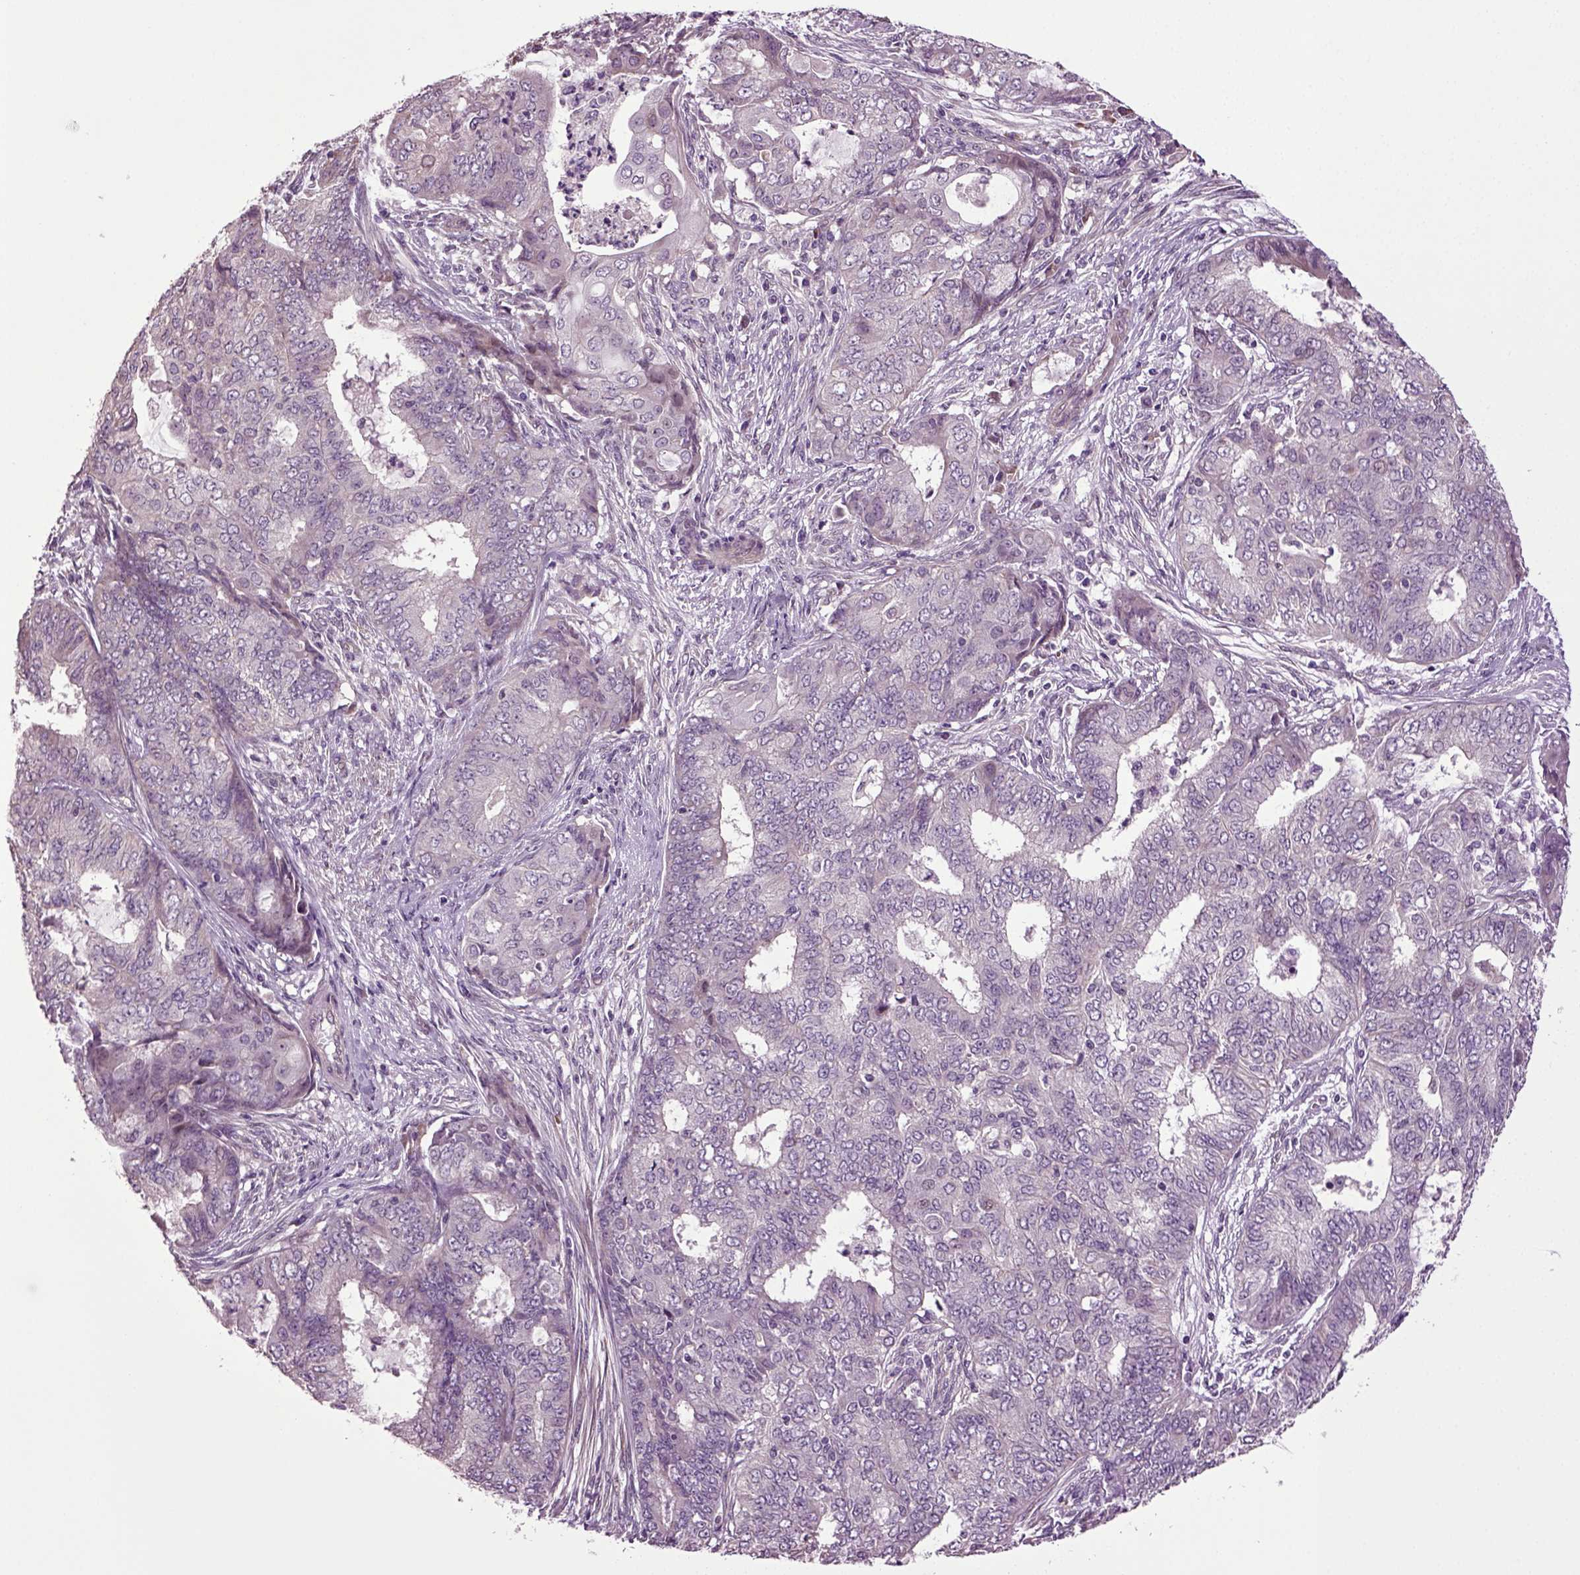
{"staining": {"intensity": "negative", "quantity": "none", "location": "none"}, "tissue": "endometrial cancer", "cell_type": "Tumor cells", "image_type": "cancer", "snomed": [{"axis": "morphology", "description": "Adenocarcinoma, NOS"}, {"axis": "topography", "description": "Endometrium"}], "caption": "This histopathology image is of adenocarcinoma (endometrial) stained with immunohistochemistry to label a protein in brown with the nuclei are counter-stained blue. There is no expression in tumor cells.", "gene": "HAGHL", "patient": {"sex": "female", "age": 62}}